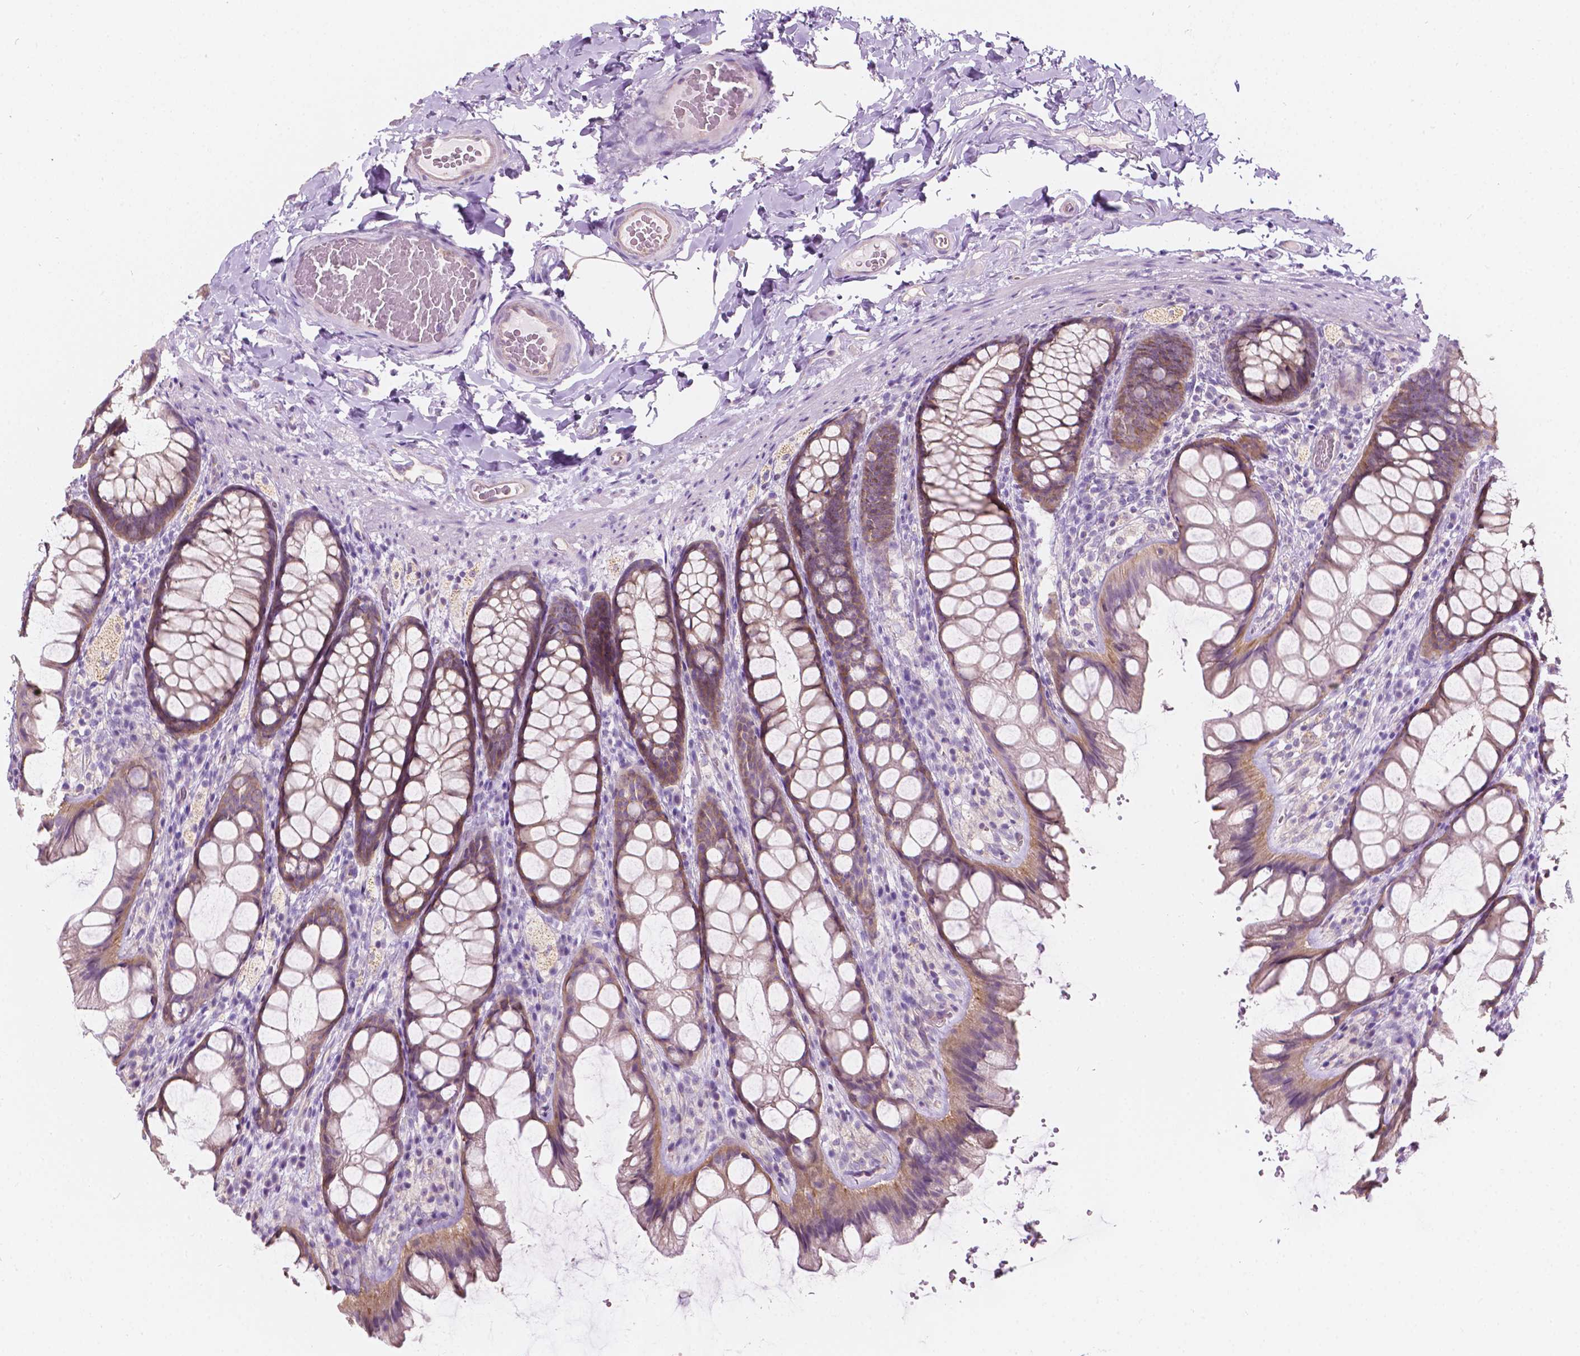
{"staining": {"intensity": "weak", "quantity": "<25%", "location": "cytoplasmic/membranous"}, "tissue": "colon", "cell_type": "Endothelial cells", "image_type": "normal", "snomed": [{"axis": "morphology", "description": "Normal tissue, NOS"}, {"axis": "topography", "description": "Colon"}], "caption": "Endothelial cells are negative for brown protein staining in unremarkable colon. (Immunohistochemistry (ihc), brightfield microscopy, high magnification).", "gene": "NOS1AP", "patient": {"sex": "male", "age": 47}}